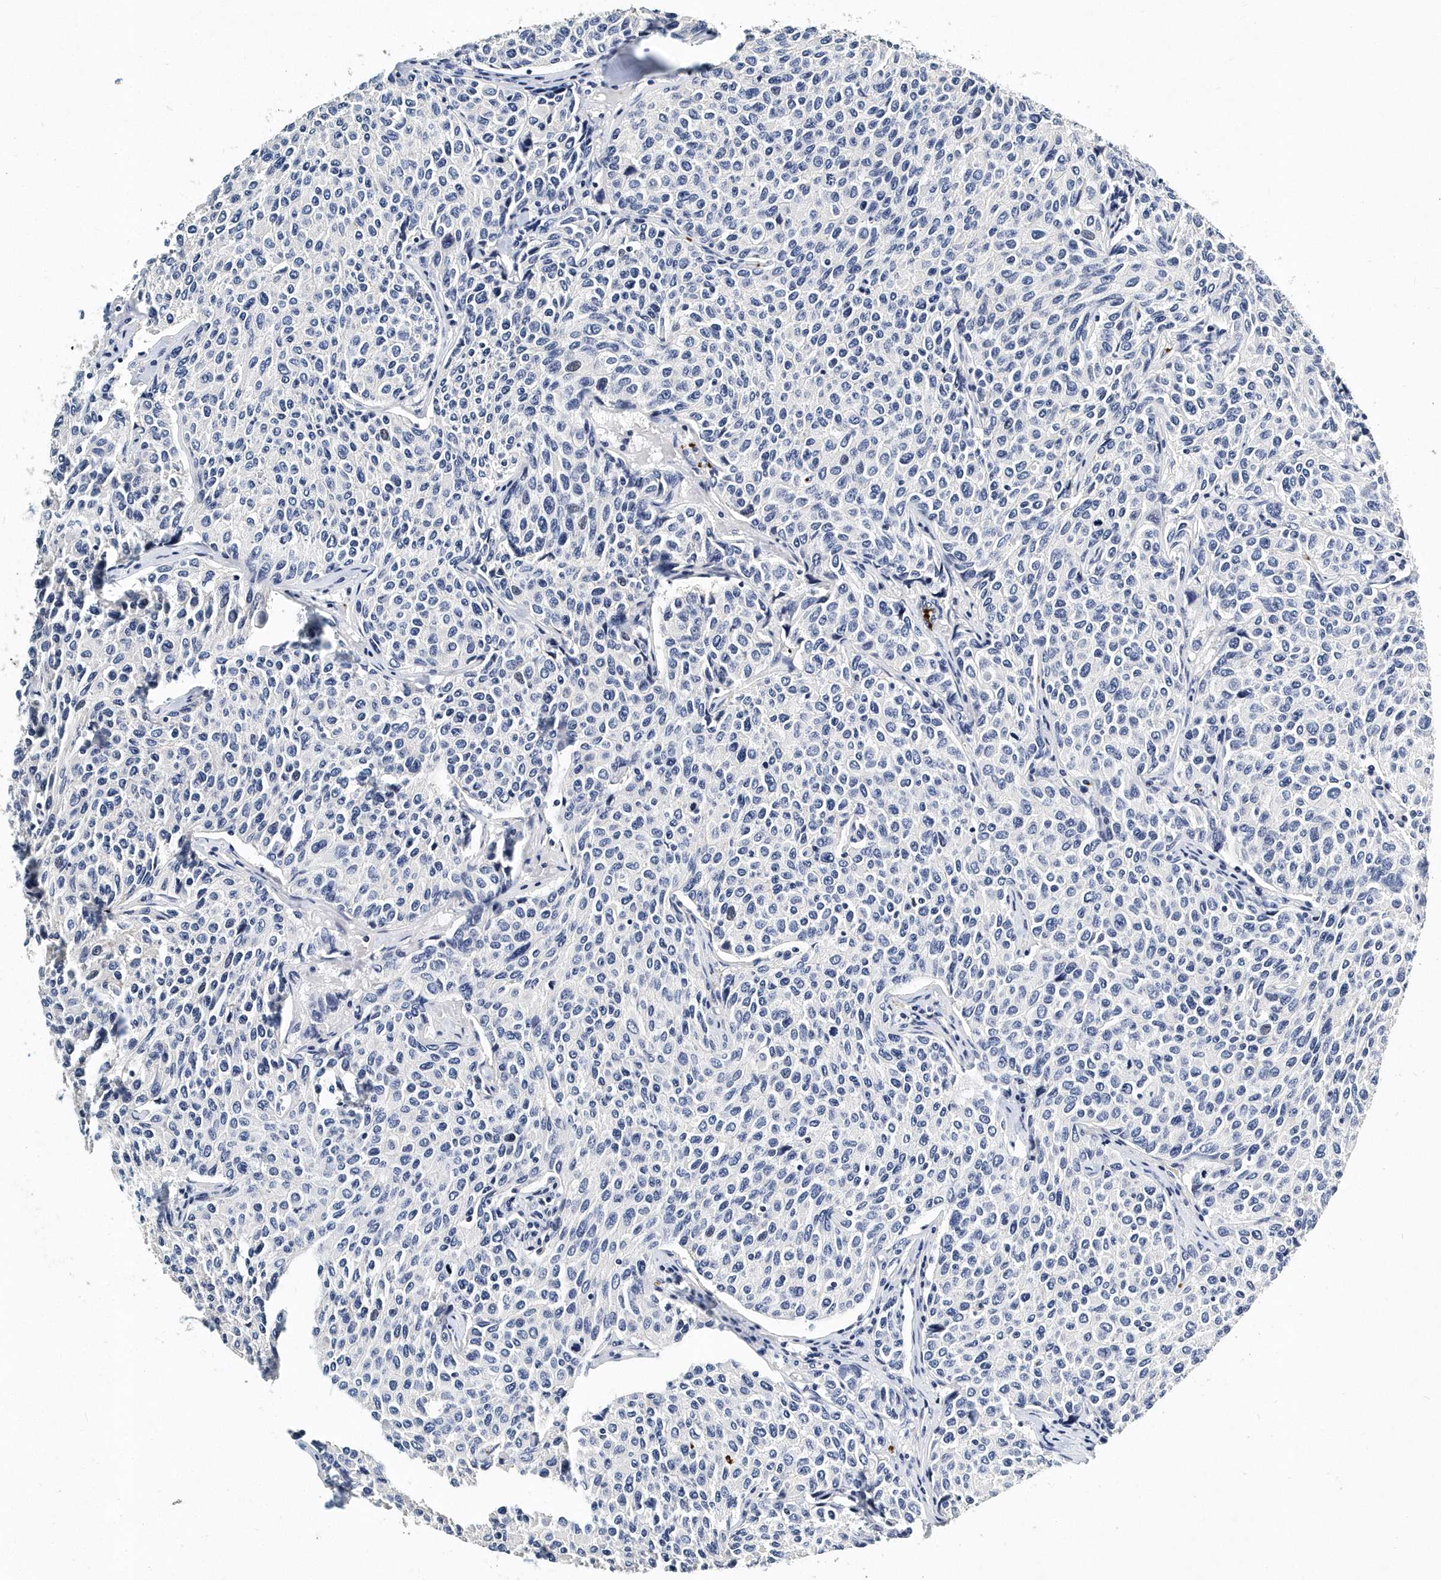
{"staining": {"intensity": "negative", "quantity": "none", "location": "none"}, "tissue": "breast cancer", "cell_type": "Tumor cells", "image_type": "cancer", "snomed": [{"axis": "morphology", "description": "Duct carcinoma"}, {"axis": "topography", "description": "Breast"}], "caption": "Immunohistochemistry of breast cancer (infiltrating ductal carcinoma) reveals no positivity in tumor cells. The staining was performed using DAB (3,3'-diaminobenzidine) to visualize the protein expression in brown, while the nuclei were stained in blue with hematoxylin (Magnification: 20x).", "gene": "ITGA2B", "patient": {"sex": "female", "age": 55}}